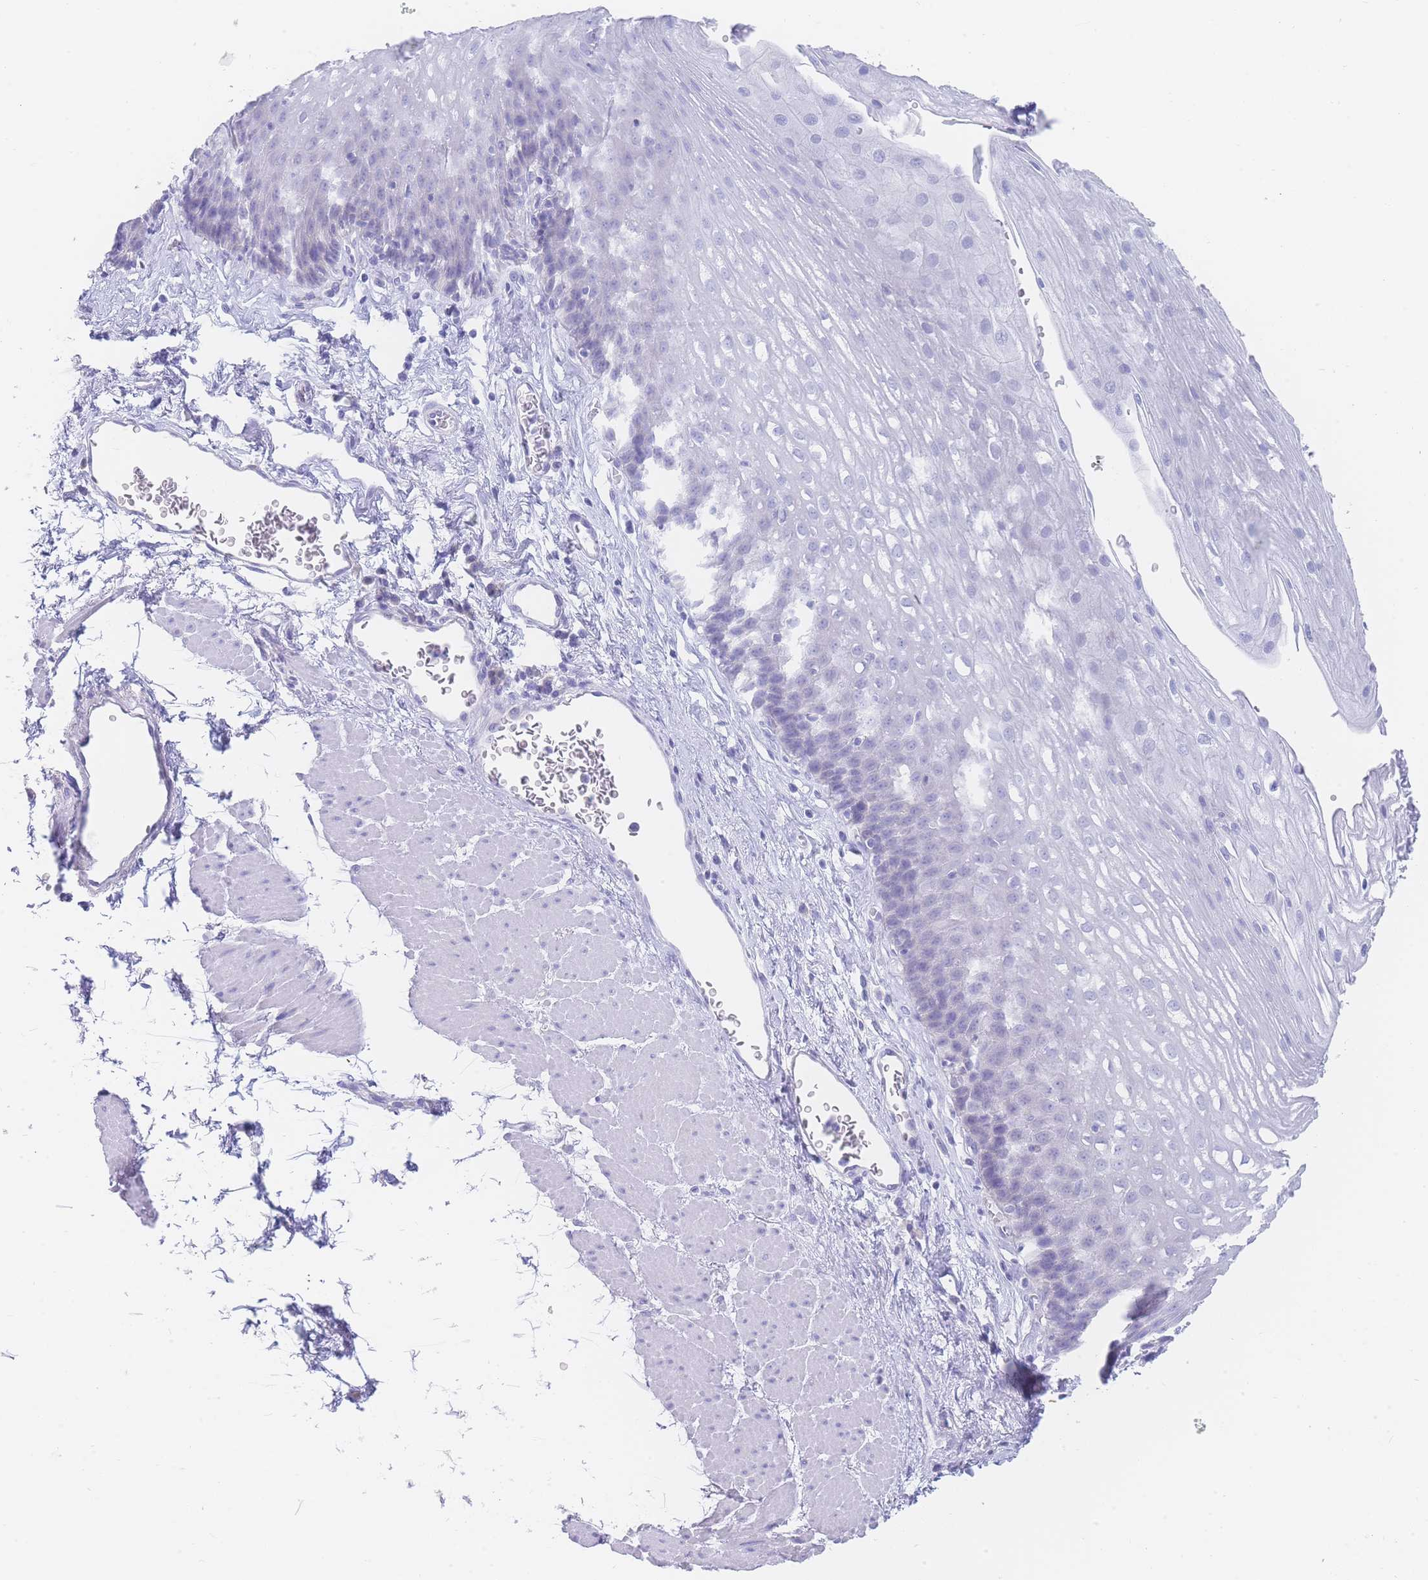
{"staining": {"intensity": "negative", "quantity": "none", "location": "none"}, "tissue": "esophagus", "cell_type": "Squamous epithelial cells", "image_type": "normal", "snomed": [{"axis": "morphology", "description": "Normal tissue, NOS"}, {"axis": "topography", "description": "Esophagus"}], "caption": "Squamous epithelial cells are negative for brown protein staining in benign esophagus. (DAB IHC visualized using brightfield microscopy, high magnification).", "gene": "LZTFL1", "patient": {"sex": "female", "age": 66}}